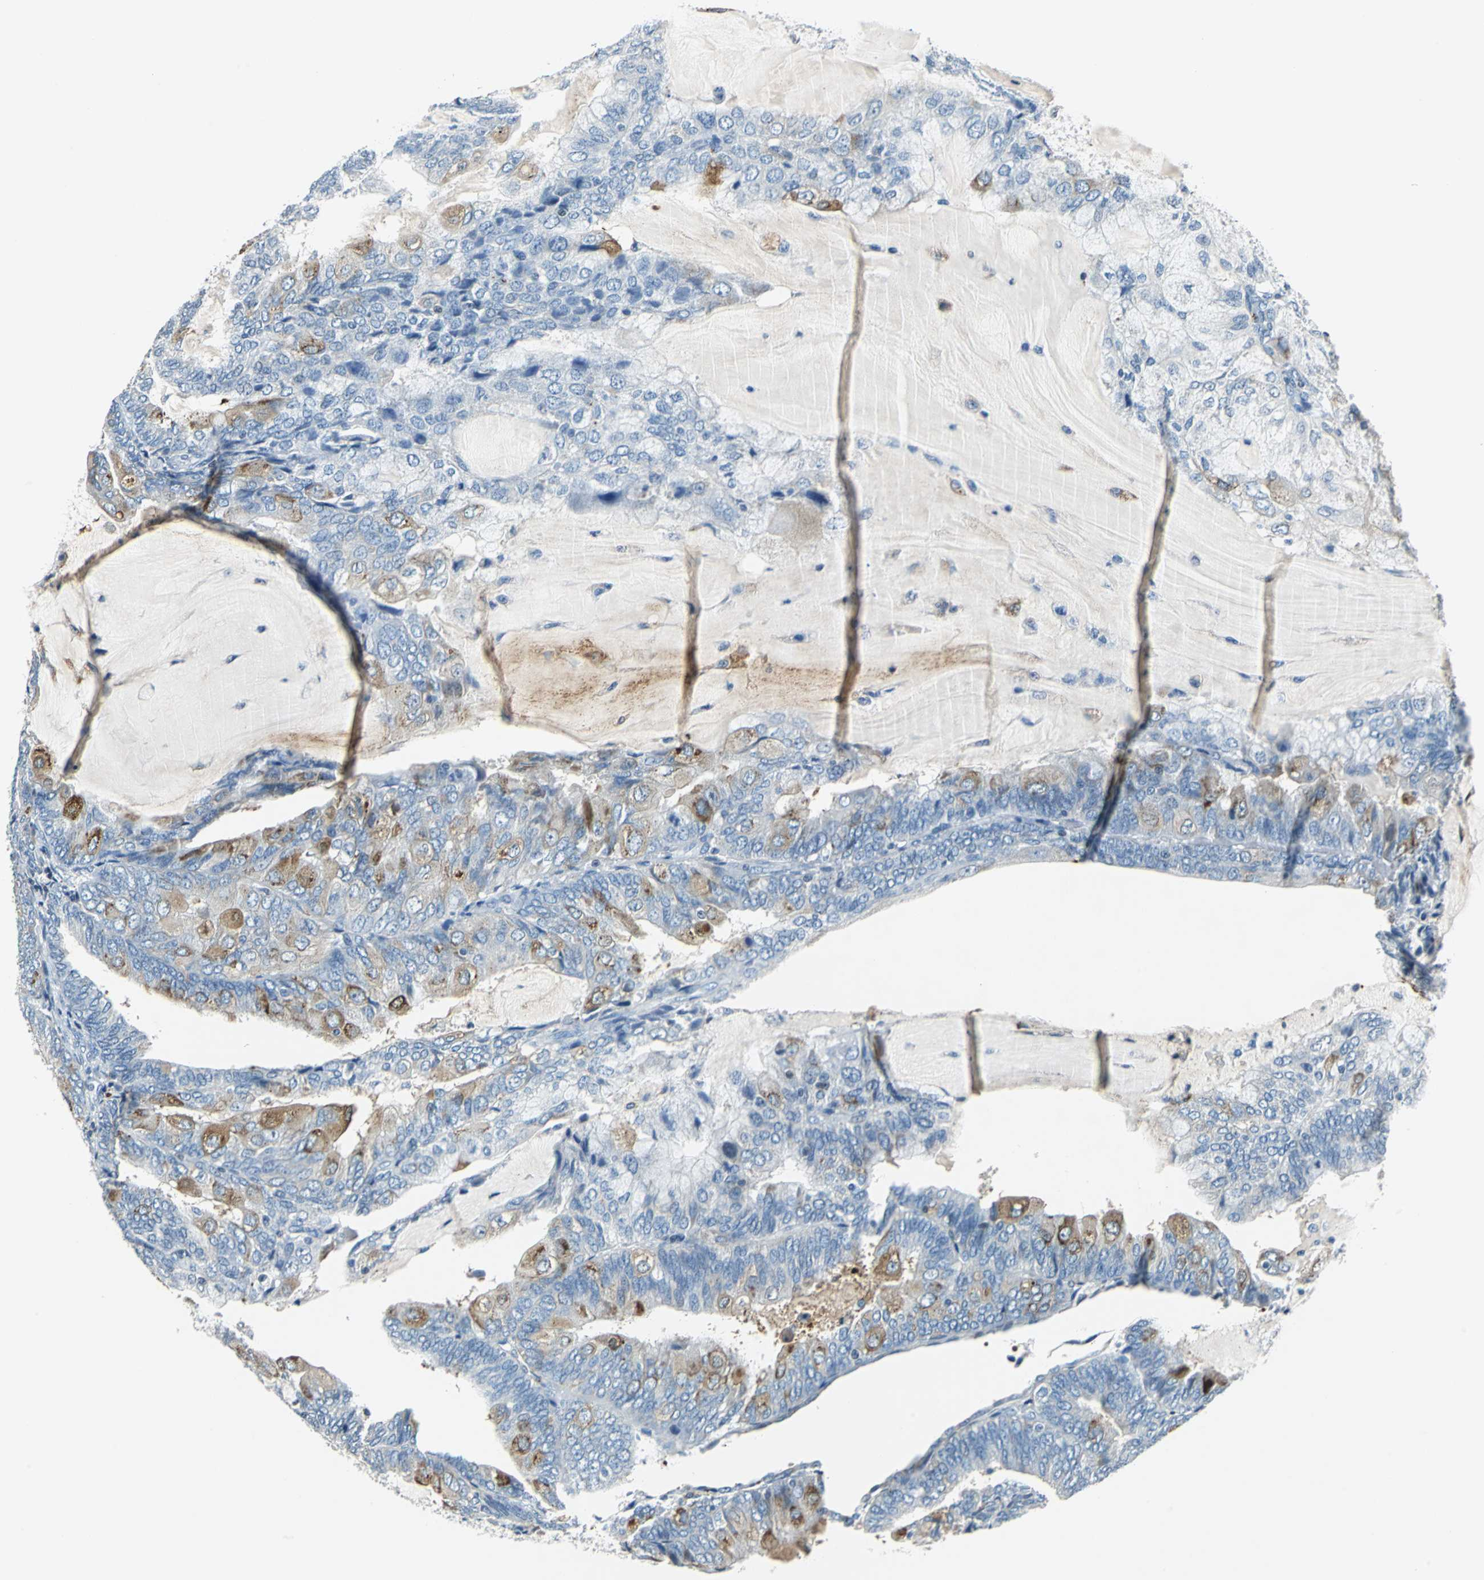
{"staining": {"intensity": "moderate", "quantity": "<25%", "location": "cytoplasmic/membranous"}, "tissue": "endometrial cancer", "cell_type": "Tumor cells", "image_type": "cancer", "snomed": [{"axis": "morphology", "description": "Adenocarcinoma, NOS"}, {"axis": "topography", "description": "Endometrium"}], "caption": "Immunohistochemistry (IHC) of endometrial adenocarcinoma displays low levels of moderate cytoplasmic/membranous staining in about <25% of tumor cells.", "gene": "HCFC2", "patient": {"sex": "female", "age": 81}}